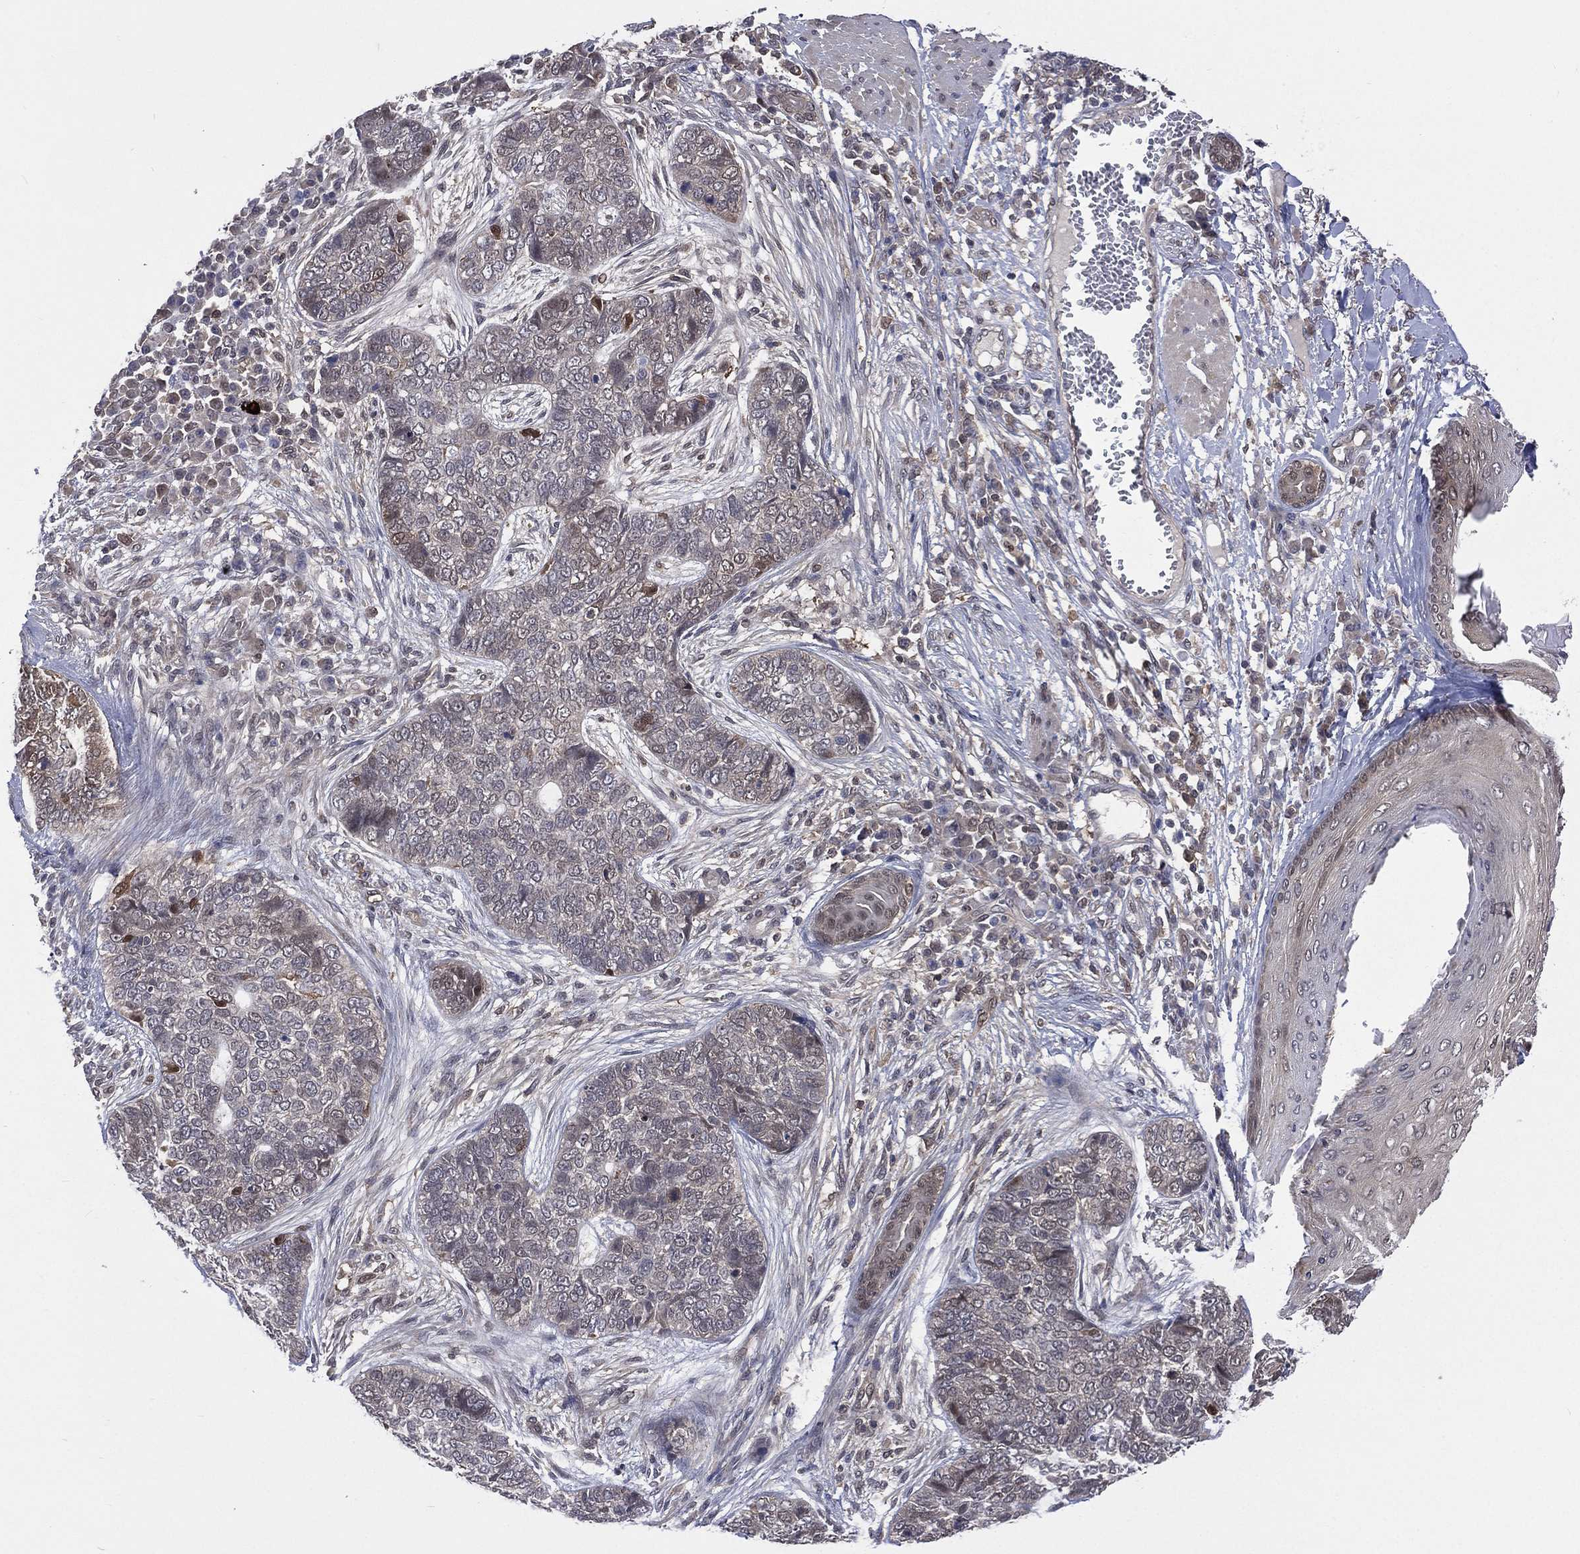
{"staining": {"intensity": "negative", "quantity": "none", "location": "none"}, "tissue": "skin cancer", "cell_type": "Tumor cells", "image_type": "cancer", "snomed": [{"axis": "morphology", "description": "Basal cell carcinoma"}, {"axis": "topography", "description": "Skin"}], "caption": "This is an IHC micrograph of human basal cell carcinoma (skin). There is no staining in tumor cells.", "gene": "MTAP", "patient": {"sex": "female", "age": 69}}